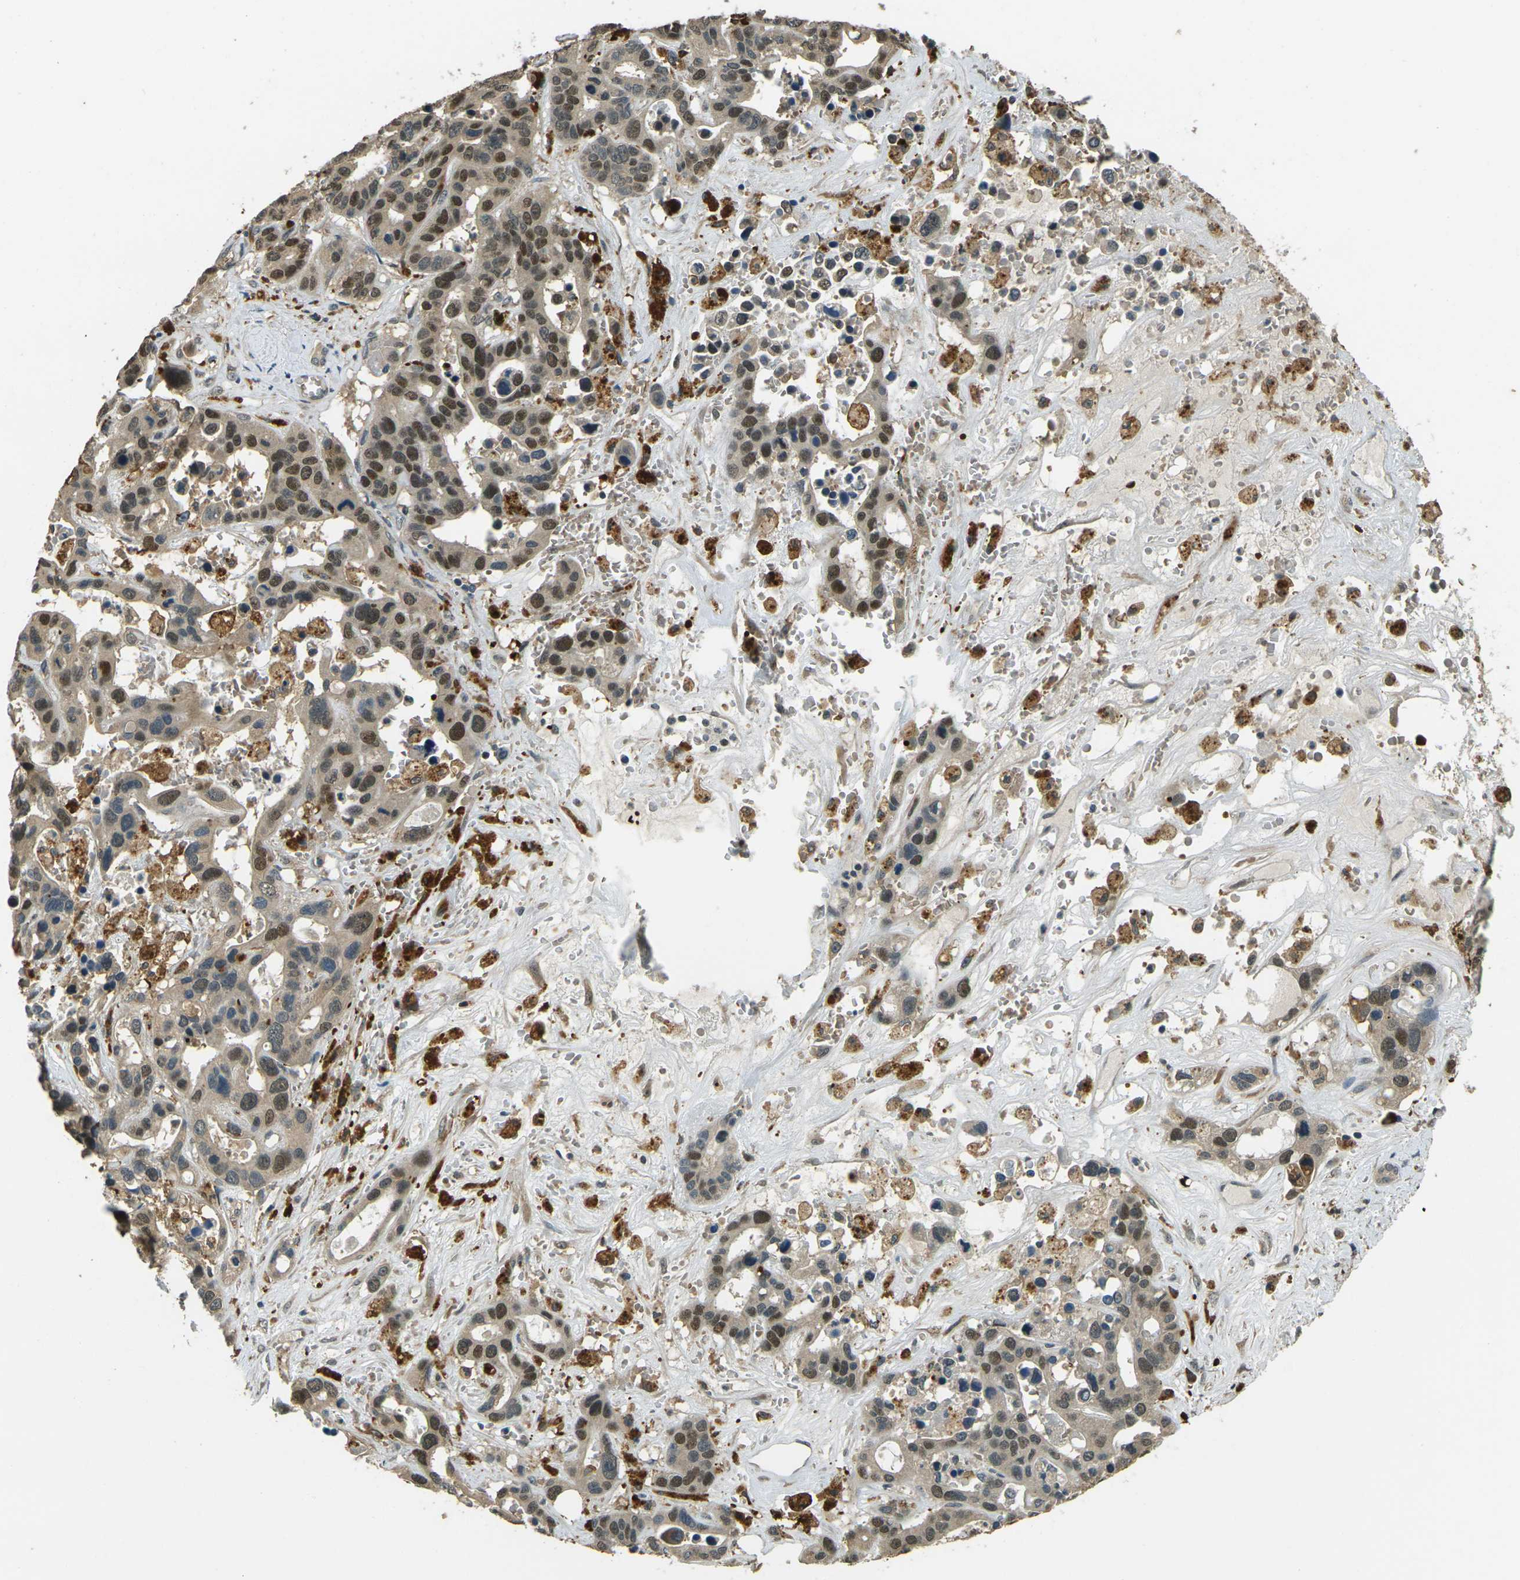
{"staining": {"intensity": "moderate", "quantity": "25%-75%", "location": "cytoplasmic/membranous,nuclear"}, "tissue": "liver cancer", "cell_type": "Tumor cells", "image_type": "cancer", "snomed": [{"axis": "morphology", "description": "Cholangiocarcinoma"}, {"axis": "topography", "description": "Liver"}], "caption": "About 25%-75% of tumor cells in liver cancer (cholangiocarcinoma) demonstrate moderate cytoplasmic/membranous and nuclear protein staining as visualized by brown immunohistochemical staining.", "gene": "TOR1A", "patient": {"sex": "female", "age": 65}}